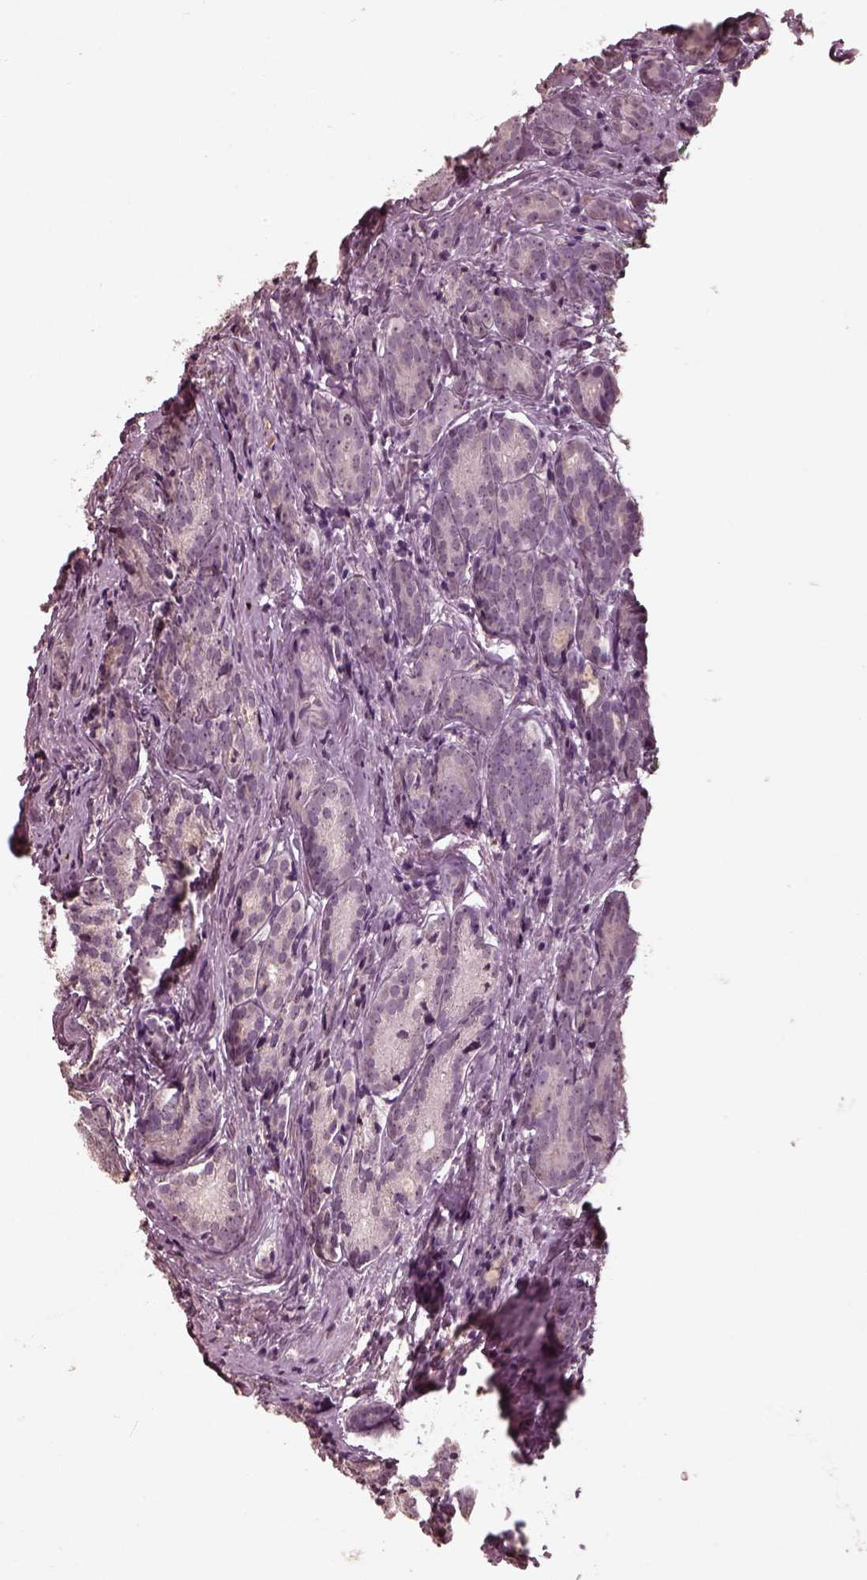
{"staining": {"intensity": "negative", "quantity": "none", "location": "none"}, "tissue": "prostate cancer", "cell_type": "Tumor cells", "image_type": "cancer", "snomed": [{"axis": "morphology", "description": "Adenocarcinoma, NOS"}, {"axis": "topography", "description": "Prostate"}], "caption": "Histopathology image shows no protein staining in tumor cells of prostate adenocarcinoma tissue.", "gene": "CALR3", "patient": {"sex": "male", "age": 71}}